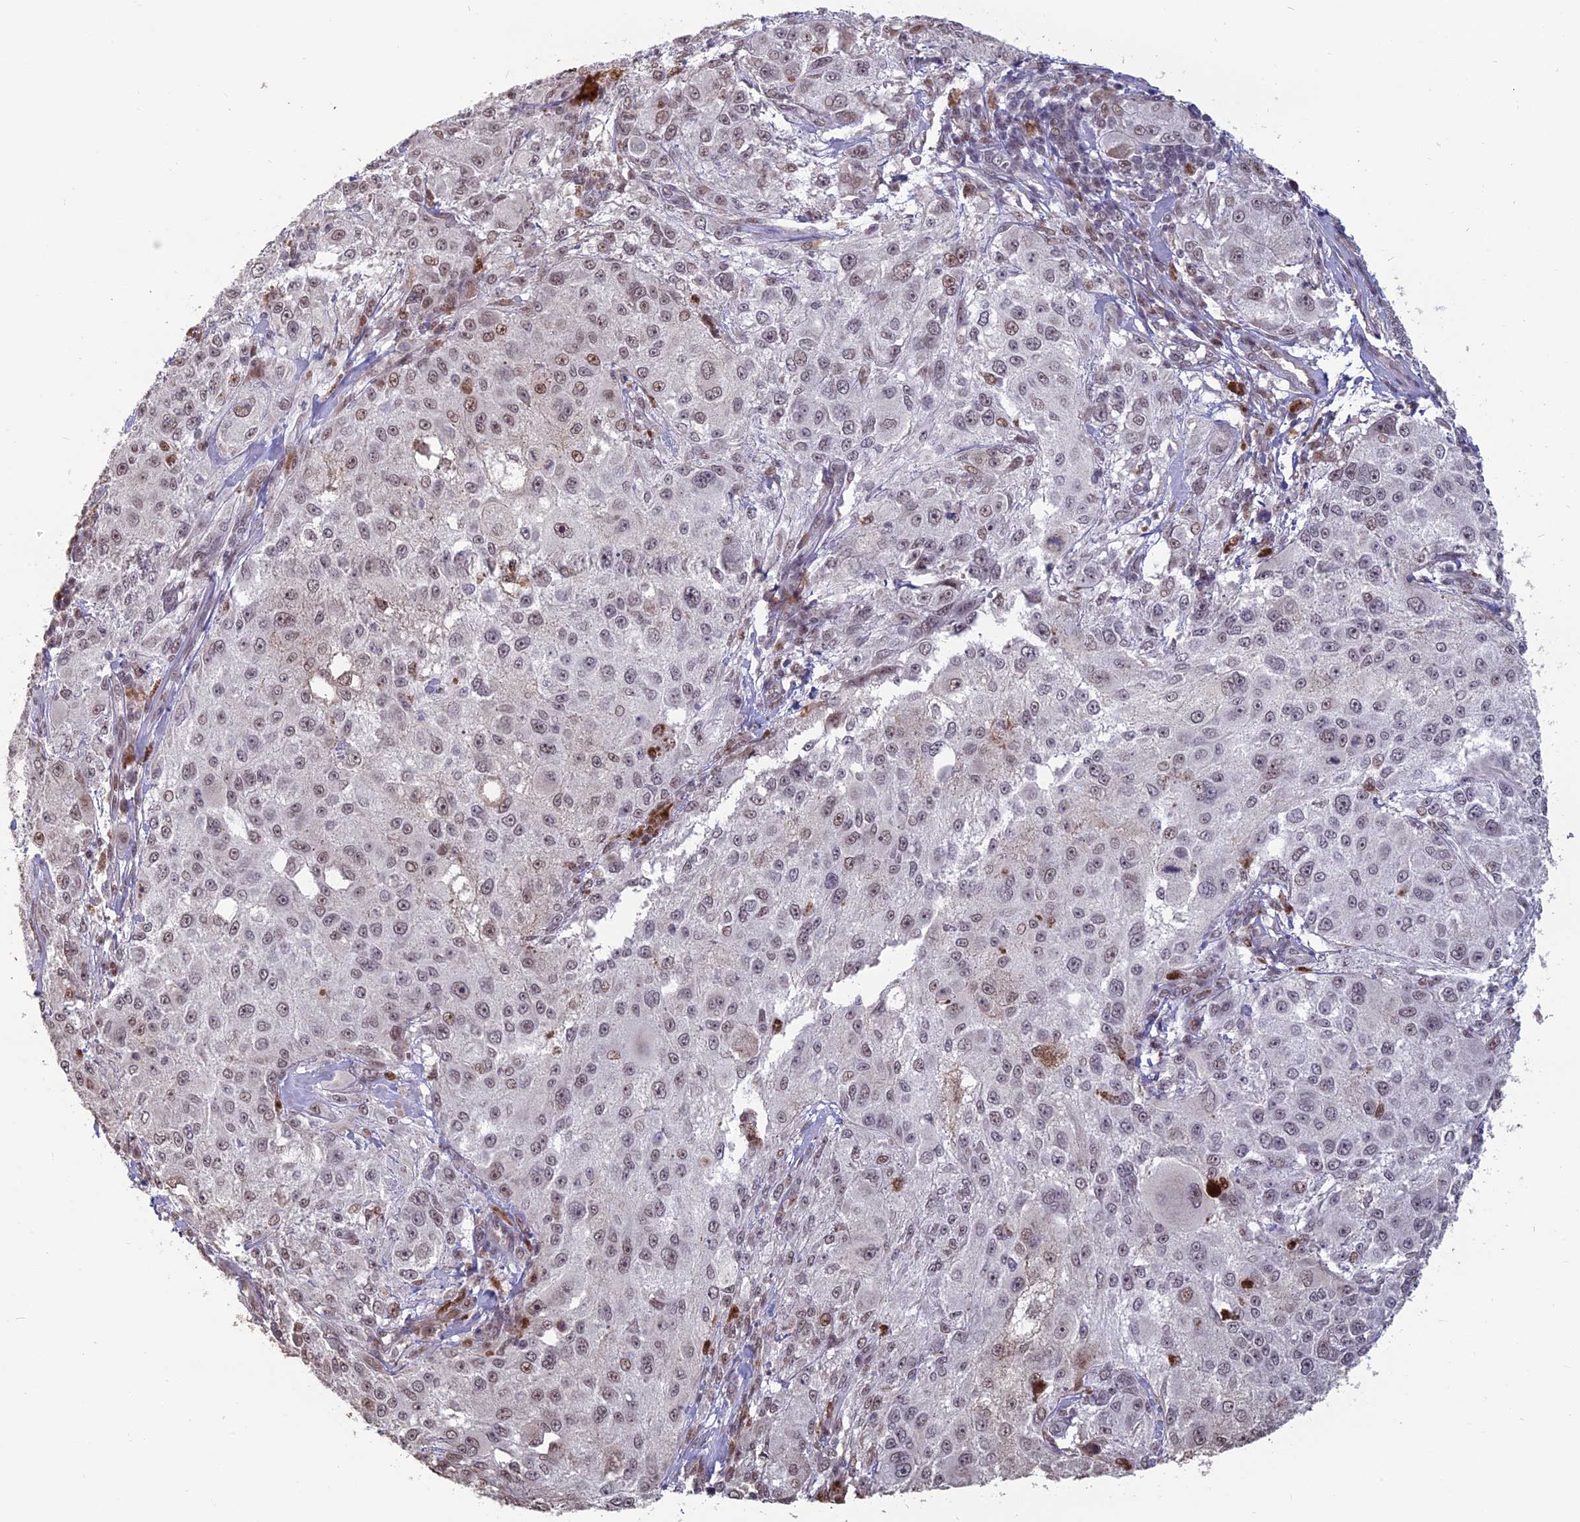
{"staining": {"intensity": "weak", "quantity": ">75%", "location": "nuclear"}, "tissue": "melanoma", "cell_type": "Tumor cells", "image_type": "cancer", "snomed": [{"axis": "morphology", "description": "Necrosis, NOS"}, {"axis": "morphology", "description": "Malignant melanoma, NOS"}, {"axis": "topography", "description": "Skin"}], "caption": "Immunohistochemical staining of melanoma reveals low levels of weak nuclear positivity in about >75% of tumor cells.", "gene": "MFAP1", "patient": {"sex": "female", "age": 87}}